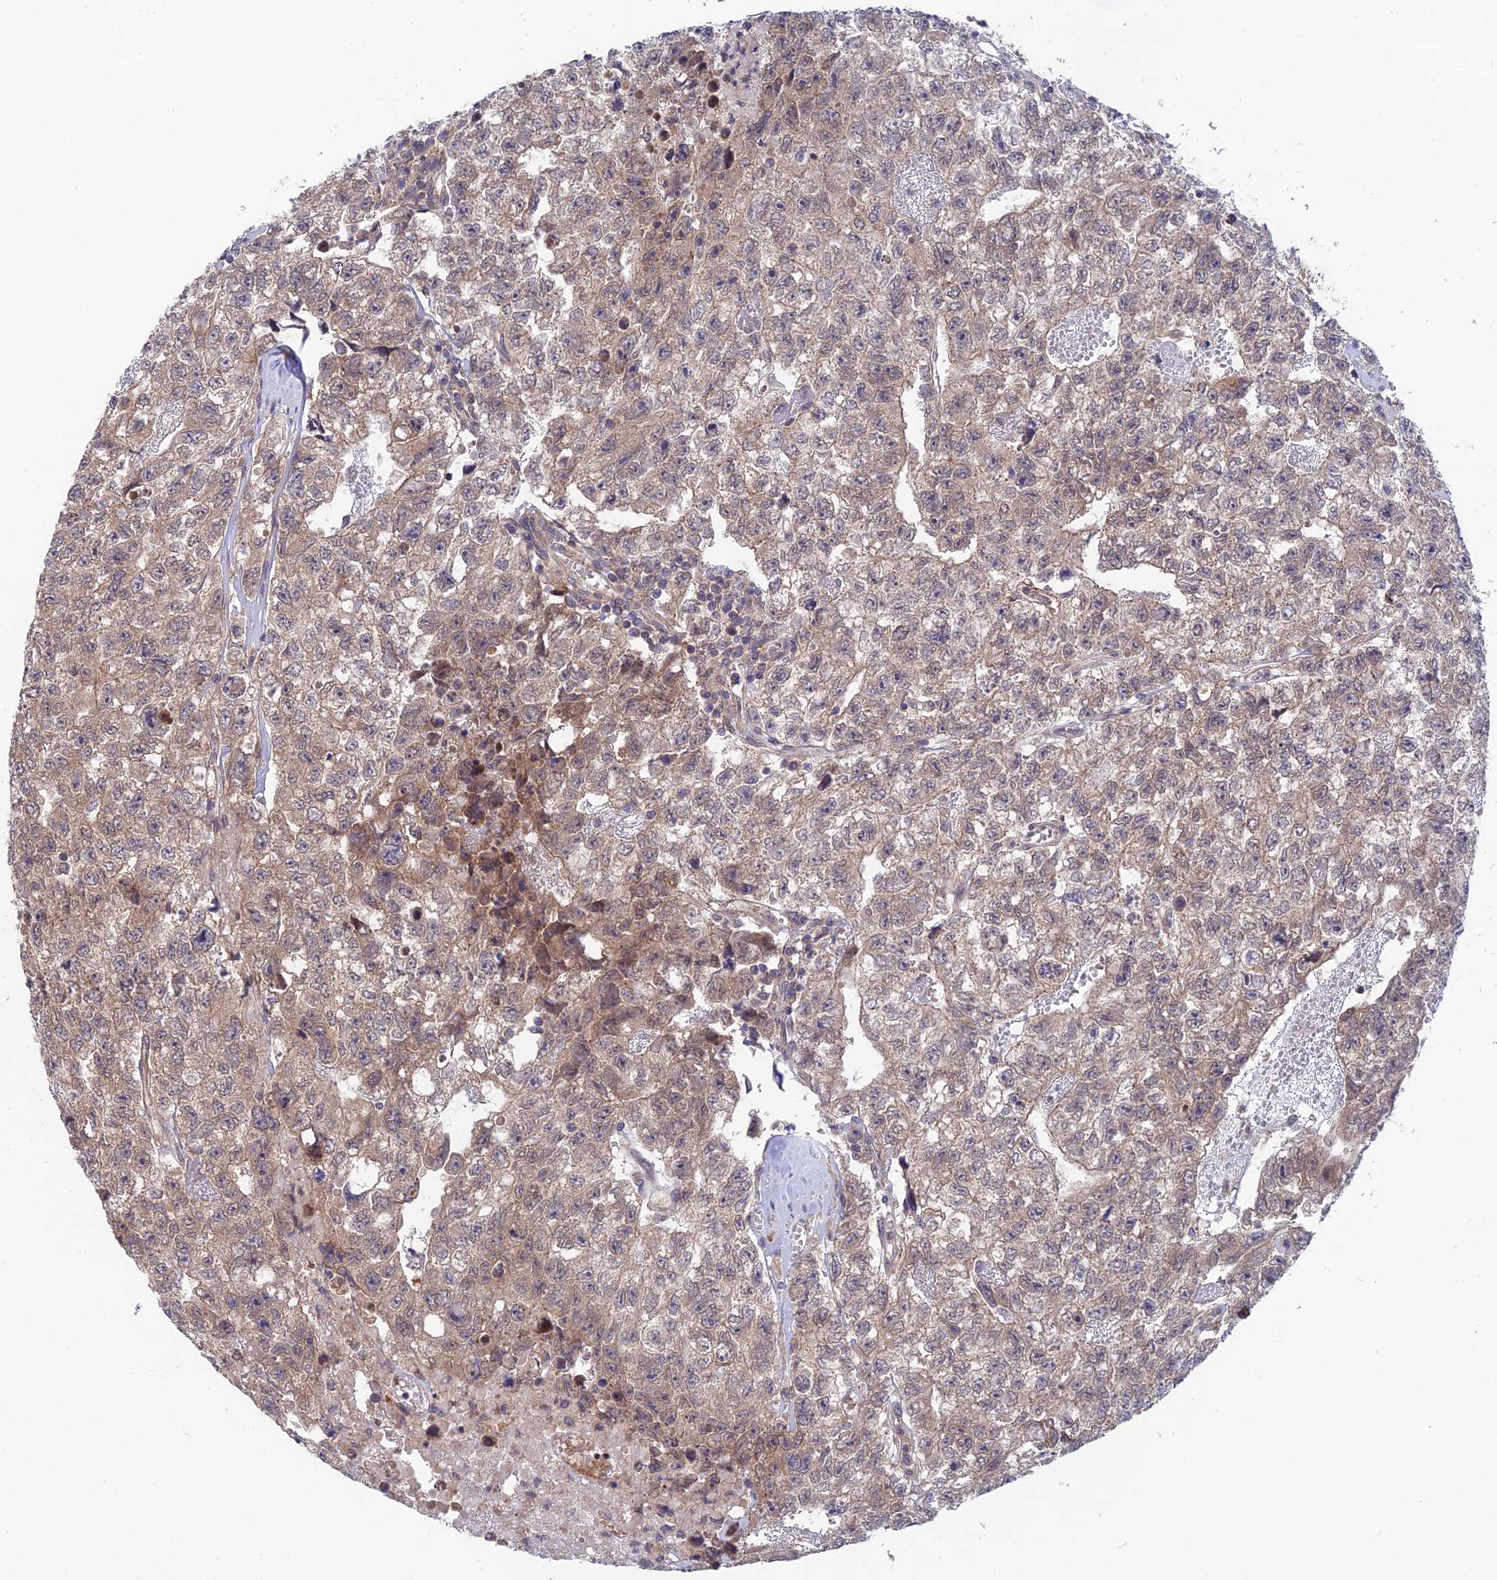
{"staining": {"intensity": "moderate", "quantity": "25%-75%", "location": "cytoplasmic/membranous"}, "tissue": "testis cancer", "cell_type": "Tumor cells", "image_type": "cancer", "snomed": [{"axis": "morphology", "description": "Carcinoma, Embryonal, NOS"}, {"axis": "topography", "description": "Testis"}], "caption": "A brown stain labels moderate cytoplasmic/membranous positivity of a protein in embryonal carcinoma (testis) tumor cells.", "gene": "UROS", "patient": {"sex": "male", "age": 26}}